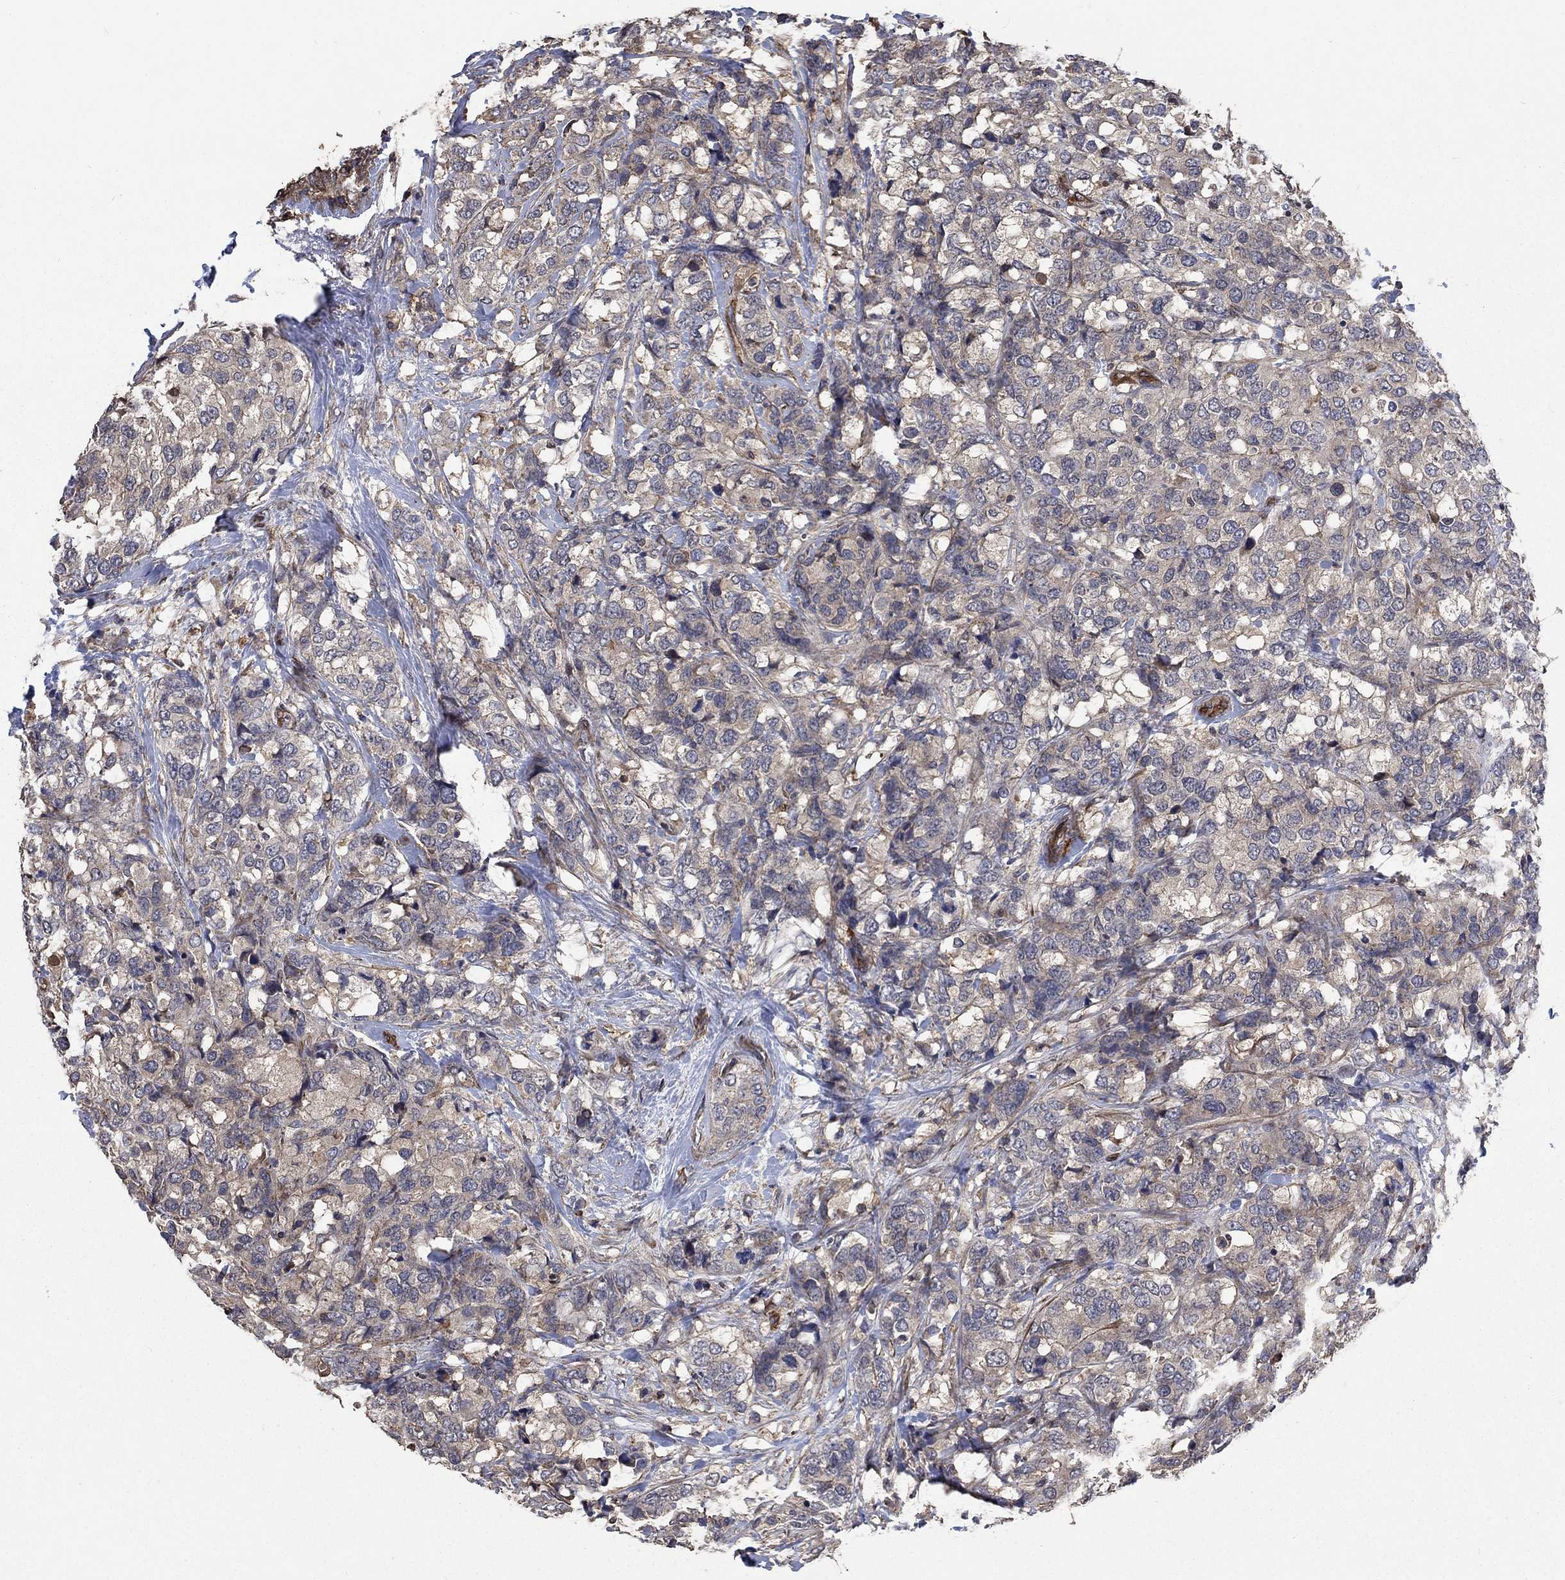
{"staining": {"intensity": "weak", "quantity": "<25%", "location": "cytoplasmic/membranous"}, "tissue": "breast cancer", "cell_type": "Tumor cells", "image_type": "cancer", "snomed": [{"axis": "morphology", "description": "Lobular carcinoma"}, {"axis": "topography", "description": "Breast"}], "caption": "Tumor cells are negative for brown protein staining in lobular carcinoma (breast). Nuclei are stained in blue.", "gene": "PDE3A", "patient": {"sex": "female", "age": 59}}